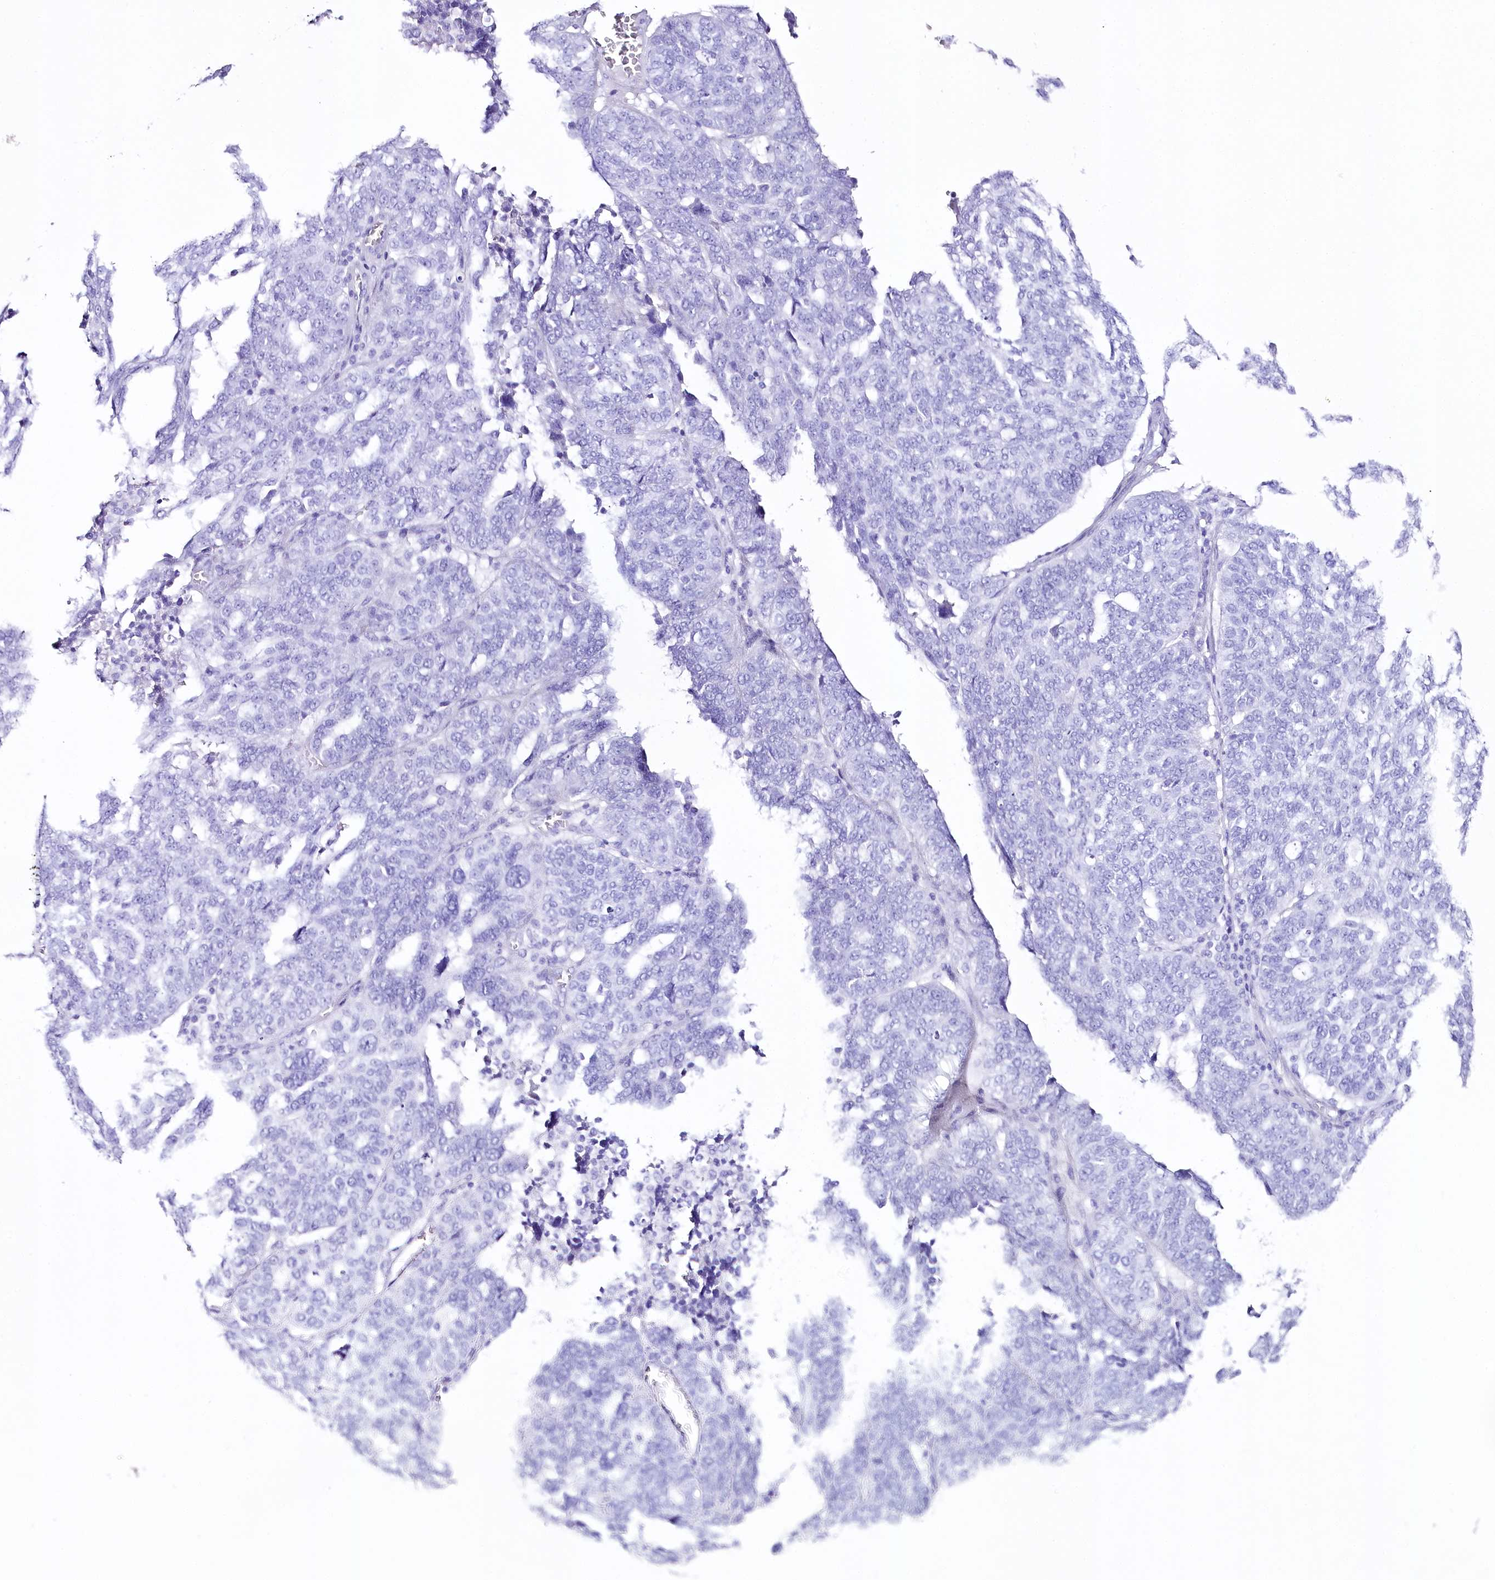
{"staining": {"intensity": "negative", "quantity": "none", "location": "none"}, "tissue": "ovarian cancer", "cell_type": "Tumor cells", "image_type": "cancer", "snomed": [{"axis": "morphology", "description": "Cystadenocarcinoma, serous, NOS"}, {"axis": "topography", "description": "Ovary"}], "caption": "A photomicrograph of serous cystadenocarcinoma (ovarian) stained for a protein shows no brown staining in tumor cells. The staining was performed using DAB (3,3'-diaminobenzidine) to visualize the protein expression in brown, while the nuclei were stained in blue with hematoxylin (Magnification: 20x).", "gene": "CSN3", "patient": {"sex": "female", "age": 59}}